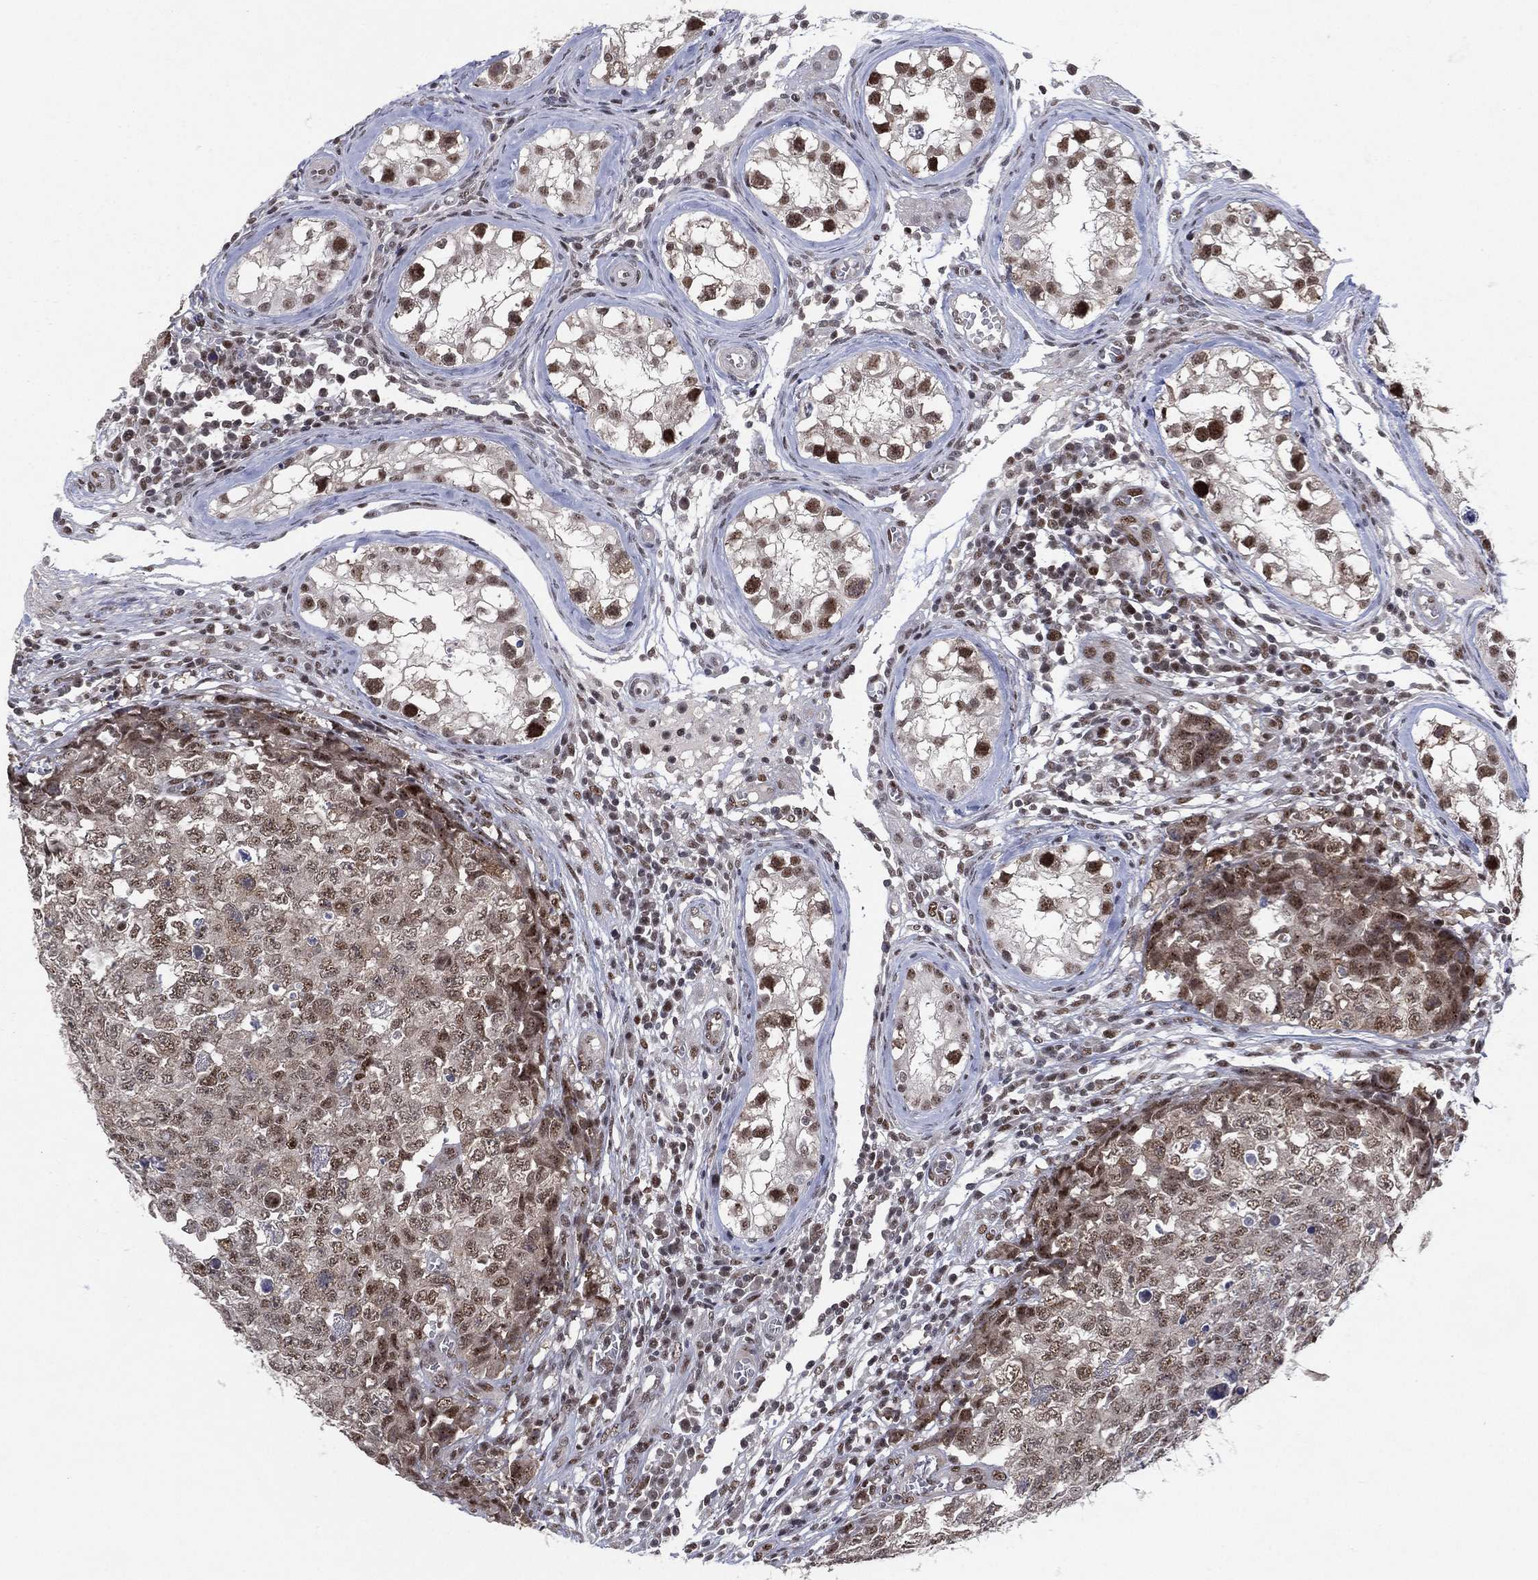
{"staining": {"intensity": "moderate", "quantity": "25%-75%", "location": "nuclear"}, "tissue": "testis cancer", "cell_type": "Tumor cells", "image_type": "cancer", "snomed": [{"axis": "morphology", "description": "Carcinoma, Embryonal, NOS"}, {"axis": "topography", "description": "Testis"}], "caption": "Testis cancer (embryonal carcinoma) tissue demonstrates moderate nuclear expression in approximately 25%-75% of tumor cells, visualized by immunohistochemistry.", "gene": "DGCR8", "patient": {"sex": "male", "age": 23}}